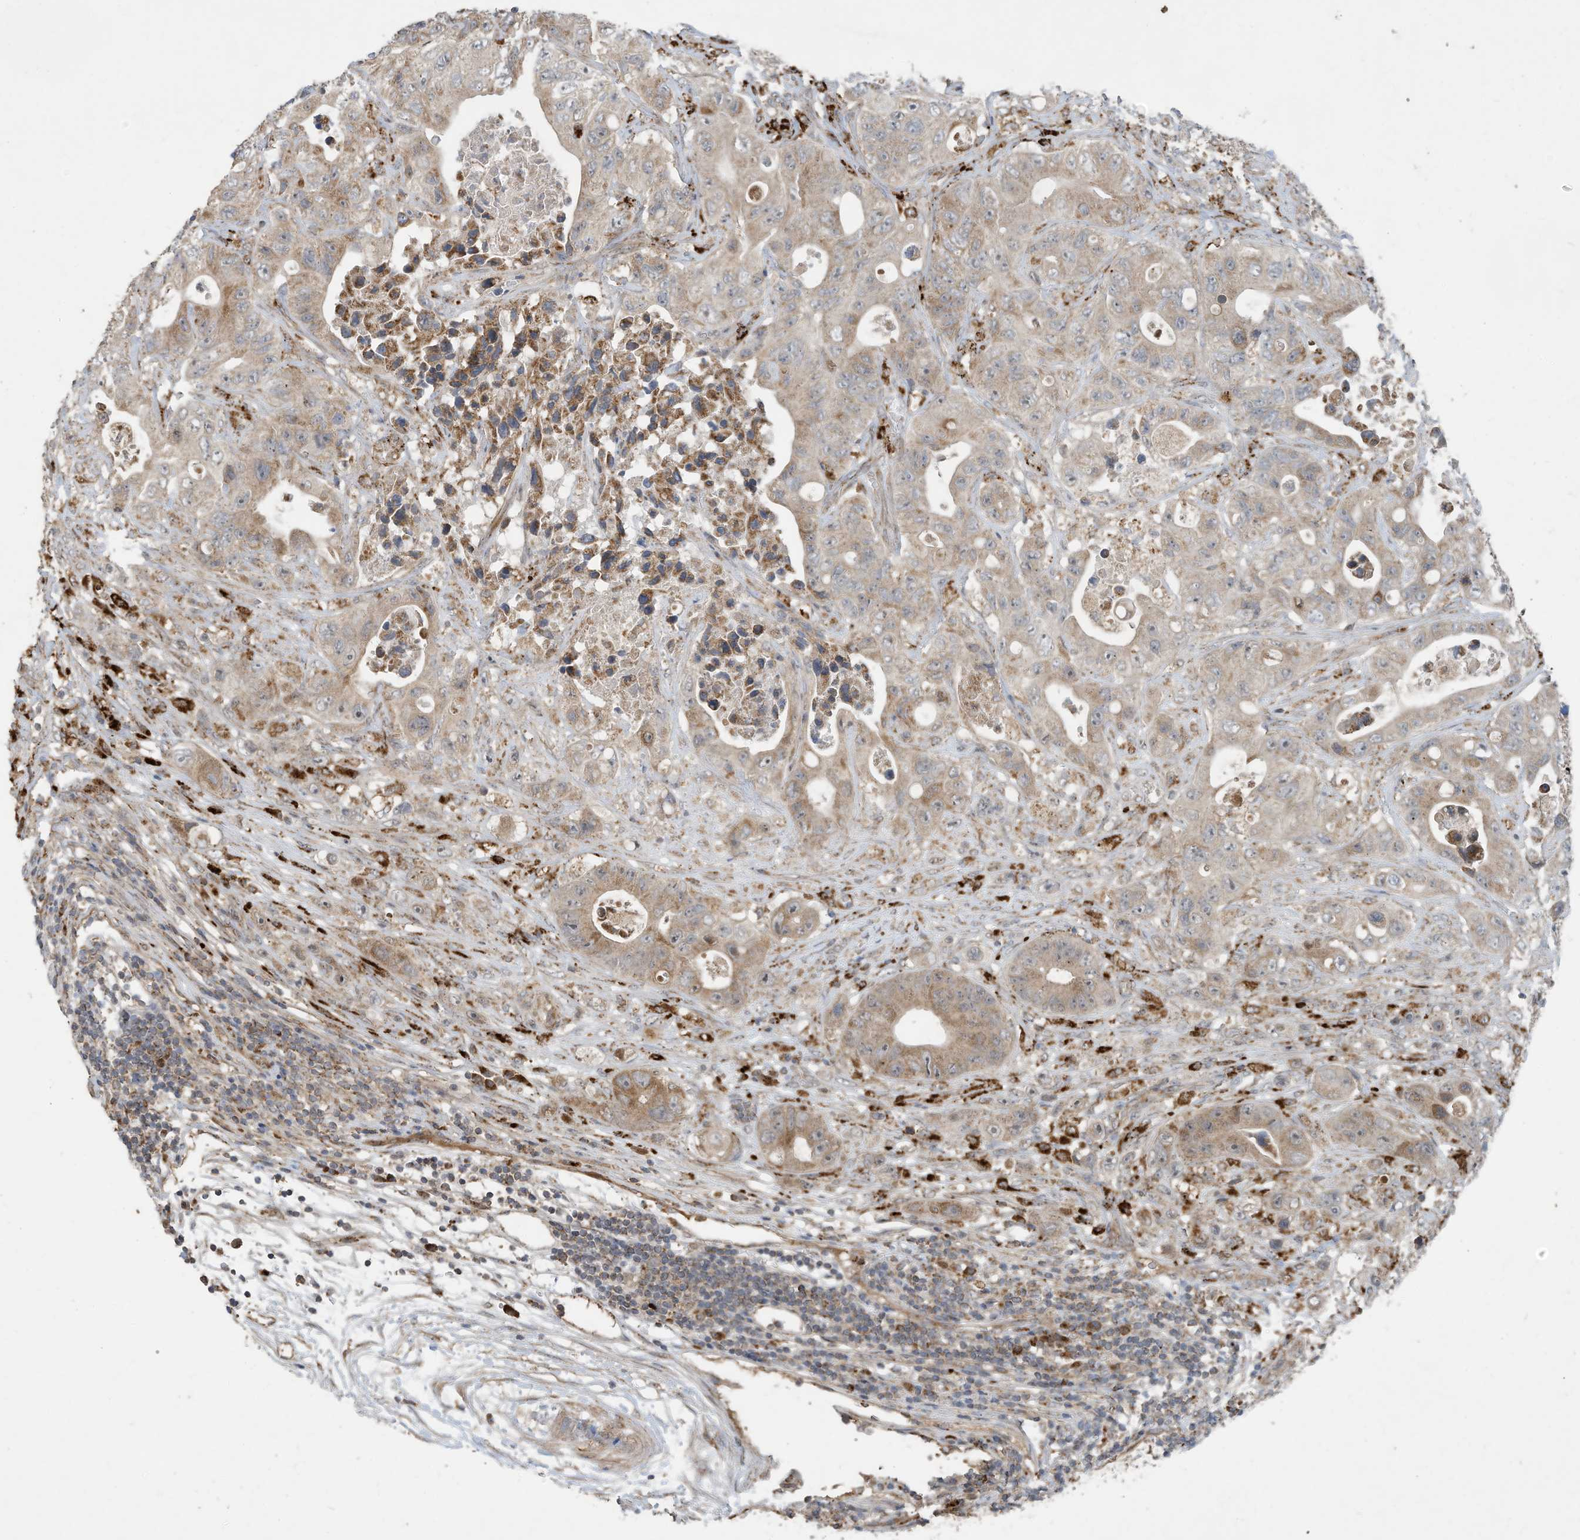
{"staining": {"intensity": "moderate", "quantity": ">75%", "location": "cytoplasmic/membranous"}, "tissue": "colorectal cancer", "cell_type": "Tumor cells", "image_type": "cancer", "snomed": [{"axis": "morphology", "description": "Adenocarcinoma, NOS"}, {"axis": "topography", "description": "Colon"}], "caption": "A high-resolution micrograph shows immunohistochemistry staining of colorectal cancer, which demonstrates moderate cytoplasmic/membranous expression in about >75% of tumor cells. Ihc stains the protein in brown and the nuclei are stained blue.", "gene": "C2orf74", "patient": {"sex": "female", "age": 46}}